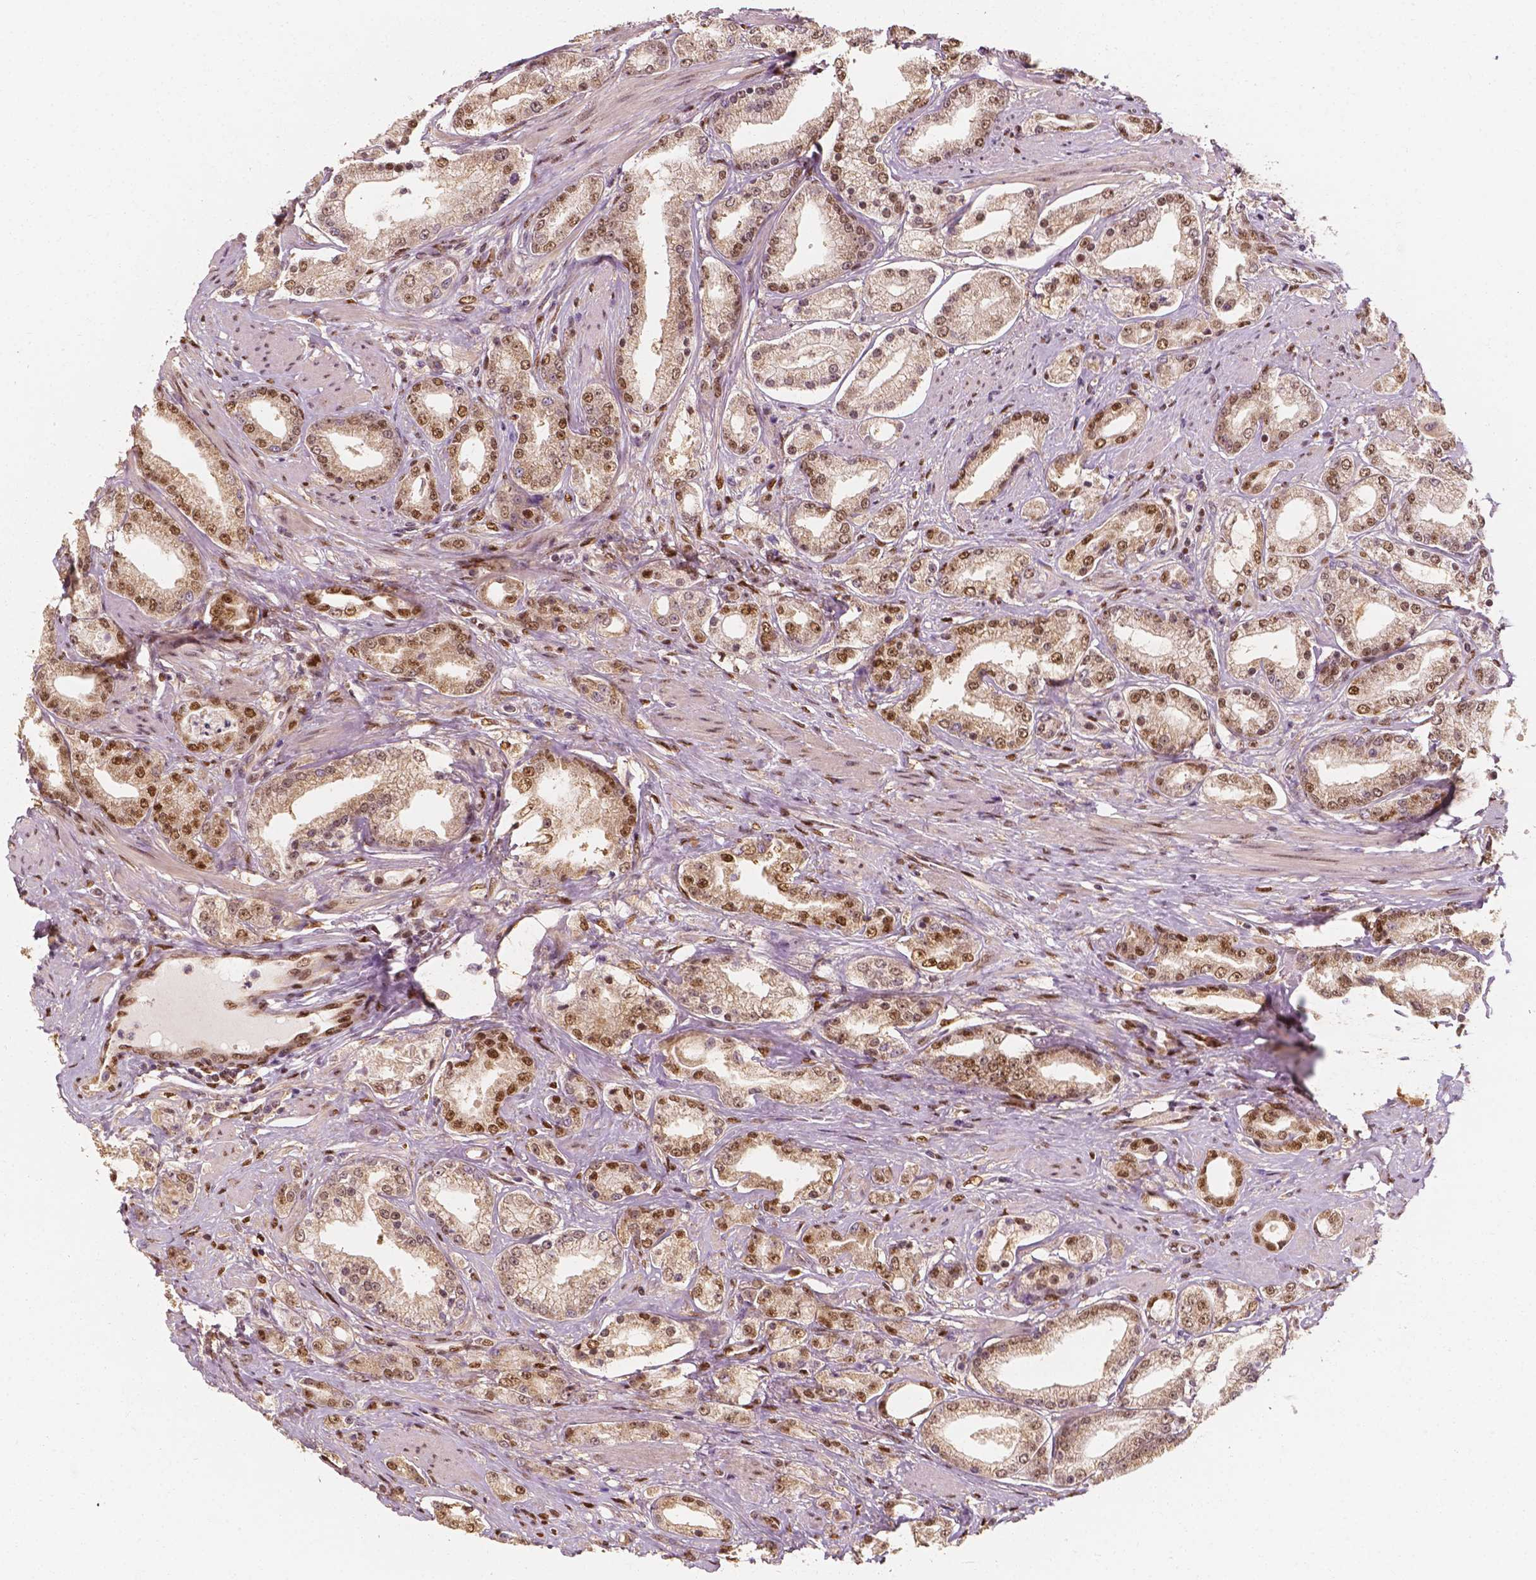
{"staining": {"intensity": "moderate", "quantity": "25%-75%", "location": "nuclear"}, "tissue": "prostate cancer", "cell_type": "Tumor cells", "image_type": "cancer", "snomed": [{"axis": "morphology", "description": "Adenocarcinoma, High grade"}, {"axis": "topography", "description": "Prostate"}], "caption": "This image displays immunohistochemistry staining of human prostate high-grade adenocarcinoma, with medium moderate nuclear positivity in about 25%-75% of tumor cells.", "gene": "TBC1D17", "patient": {"sex": "male", "age": 67}}